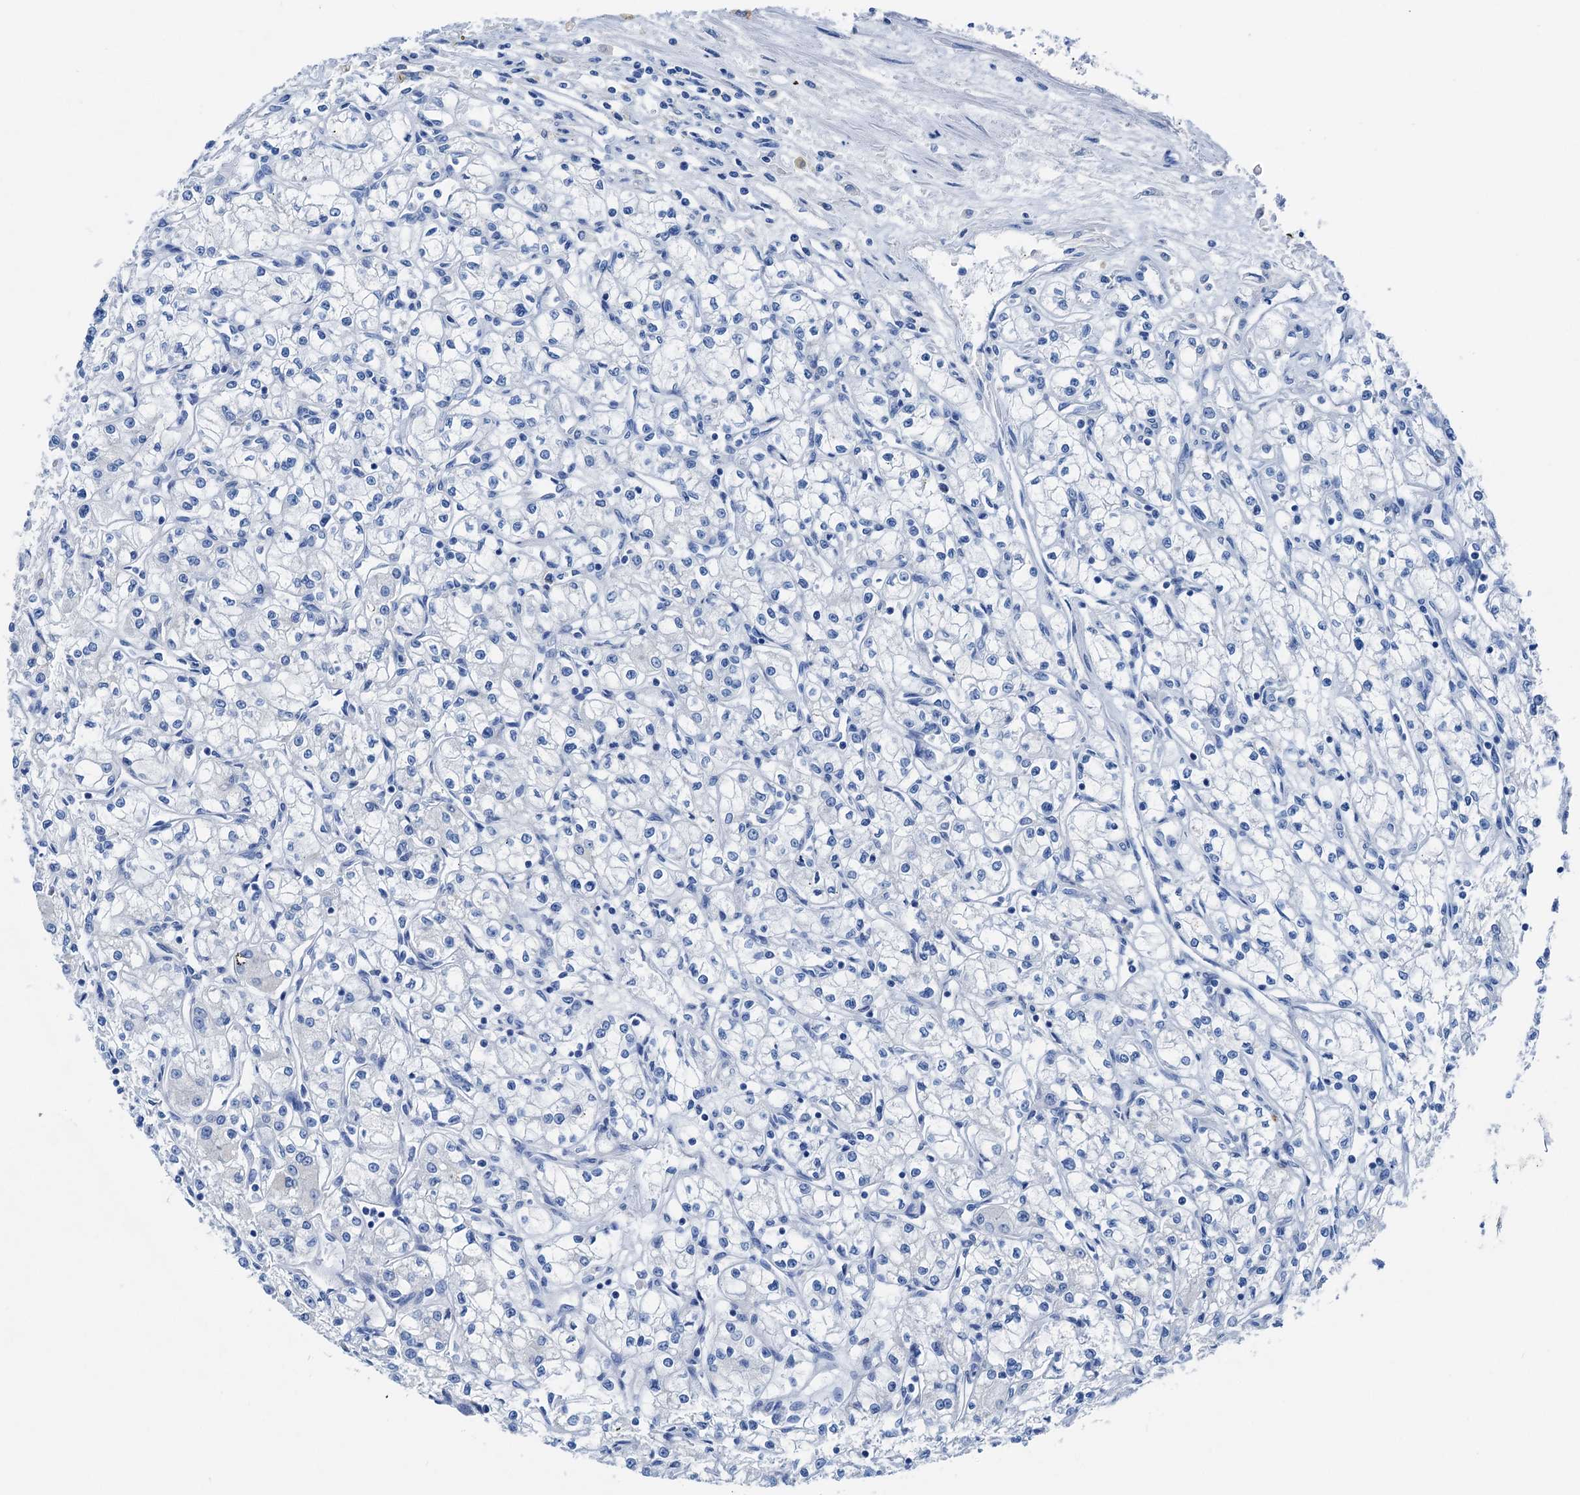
{"staining": {"intensity": "negative", "quantity": "none", "location": "none"}, "tissue": "renal cancer", "cell_type": "Tumor cells", "image_type": "cancer", "snomed": [{"axis": "morphology", "description": "Adenocarcinoma, NOS"}, {"axis": "topography", "description": "Kidney"}], "caption": "Tumor cells are negative for brown protein staining in adenocarcinoma (renal).", "gene": "C1QTNF4", "patient": {"sex": "male", "age": 59}}